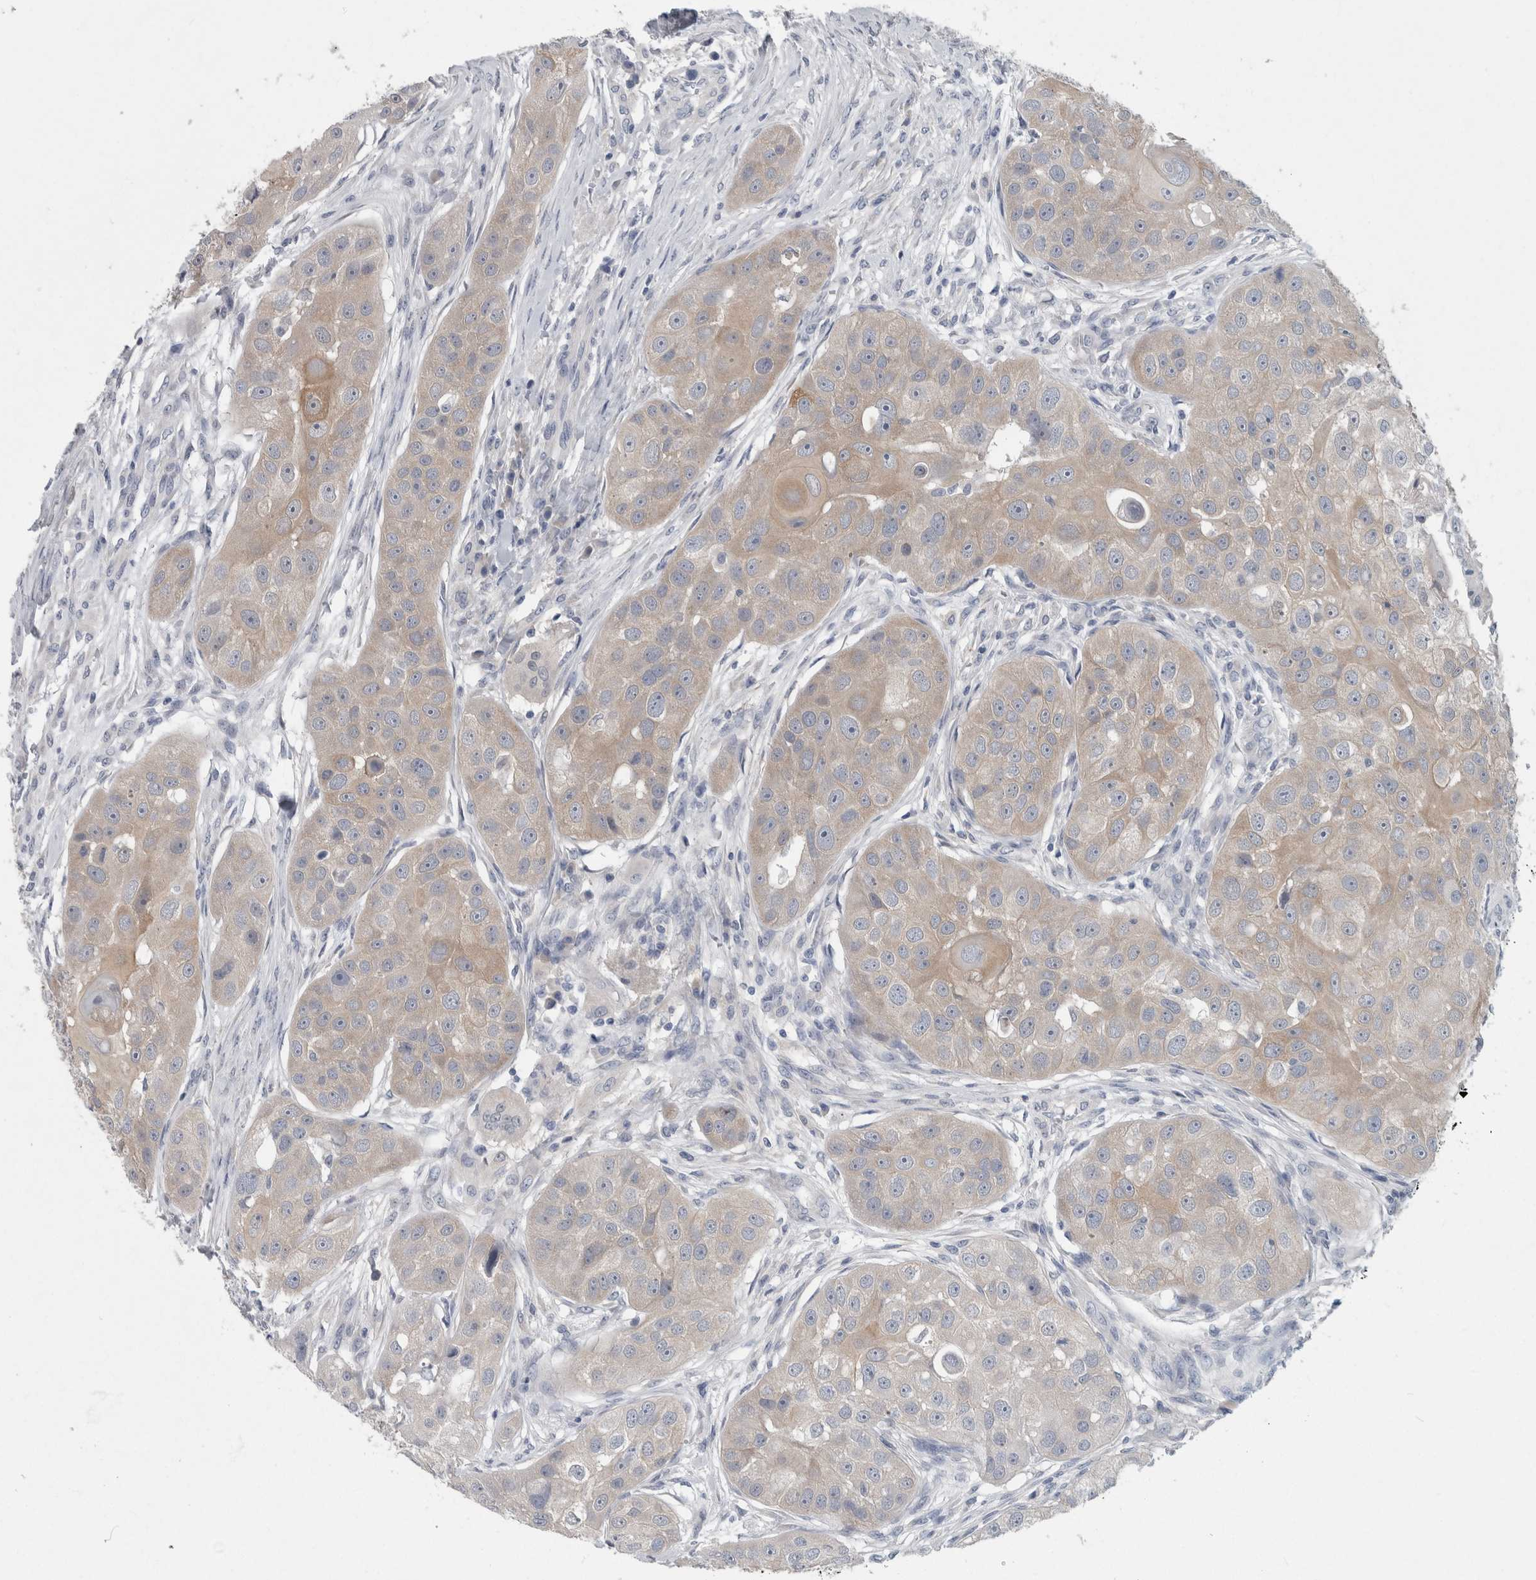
{"staining": {"intensity": "negative", "quantity": "none", "location": "none"}, "tissue": "head and neck cancer", "cell_type": "Tumor cells", "image_type": "cancer", "snomed": [{"axis": "morphology", "description": "Normal tissue, NOS"}, {"axis": "morphology", "description": "Squamous cell carcinoma, NOS"}, {"axis": "topography", "description": "Skeletal muscle"}, {"axis": "topography", "description": "Head-Neck"}], "caption": "Protein analysis of head and neck cancer reveals no significant staining in tumor cells.", "gene": "FAM83H", "patient": {"sex": "male", "age": 51}}